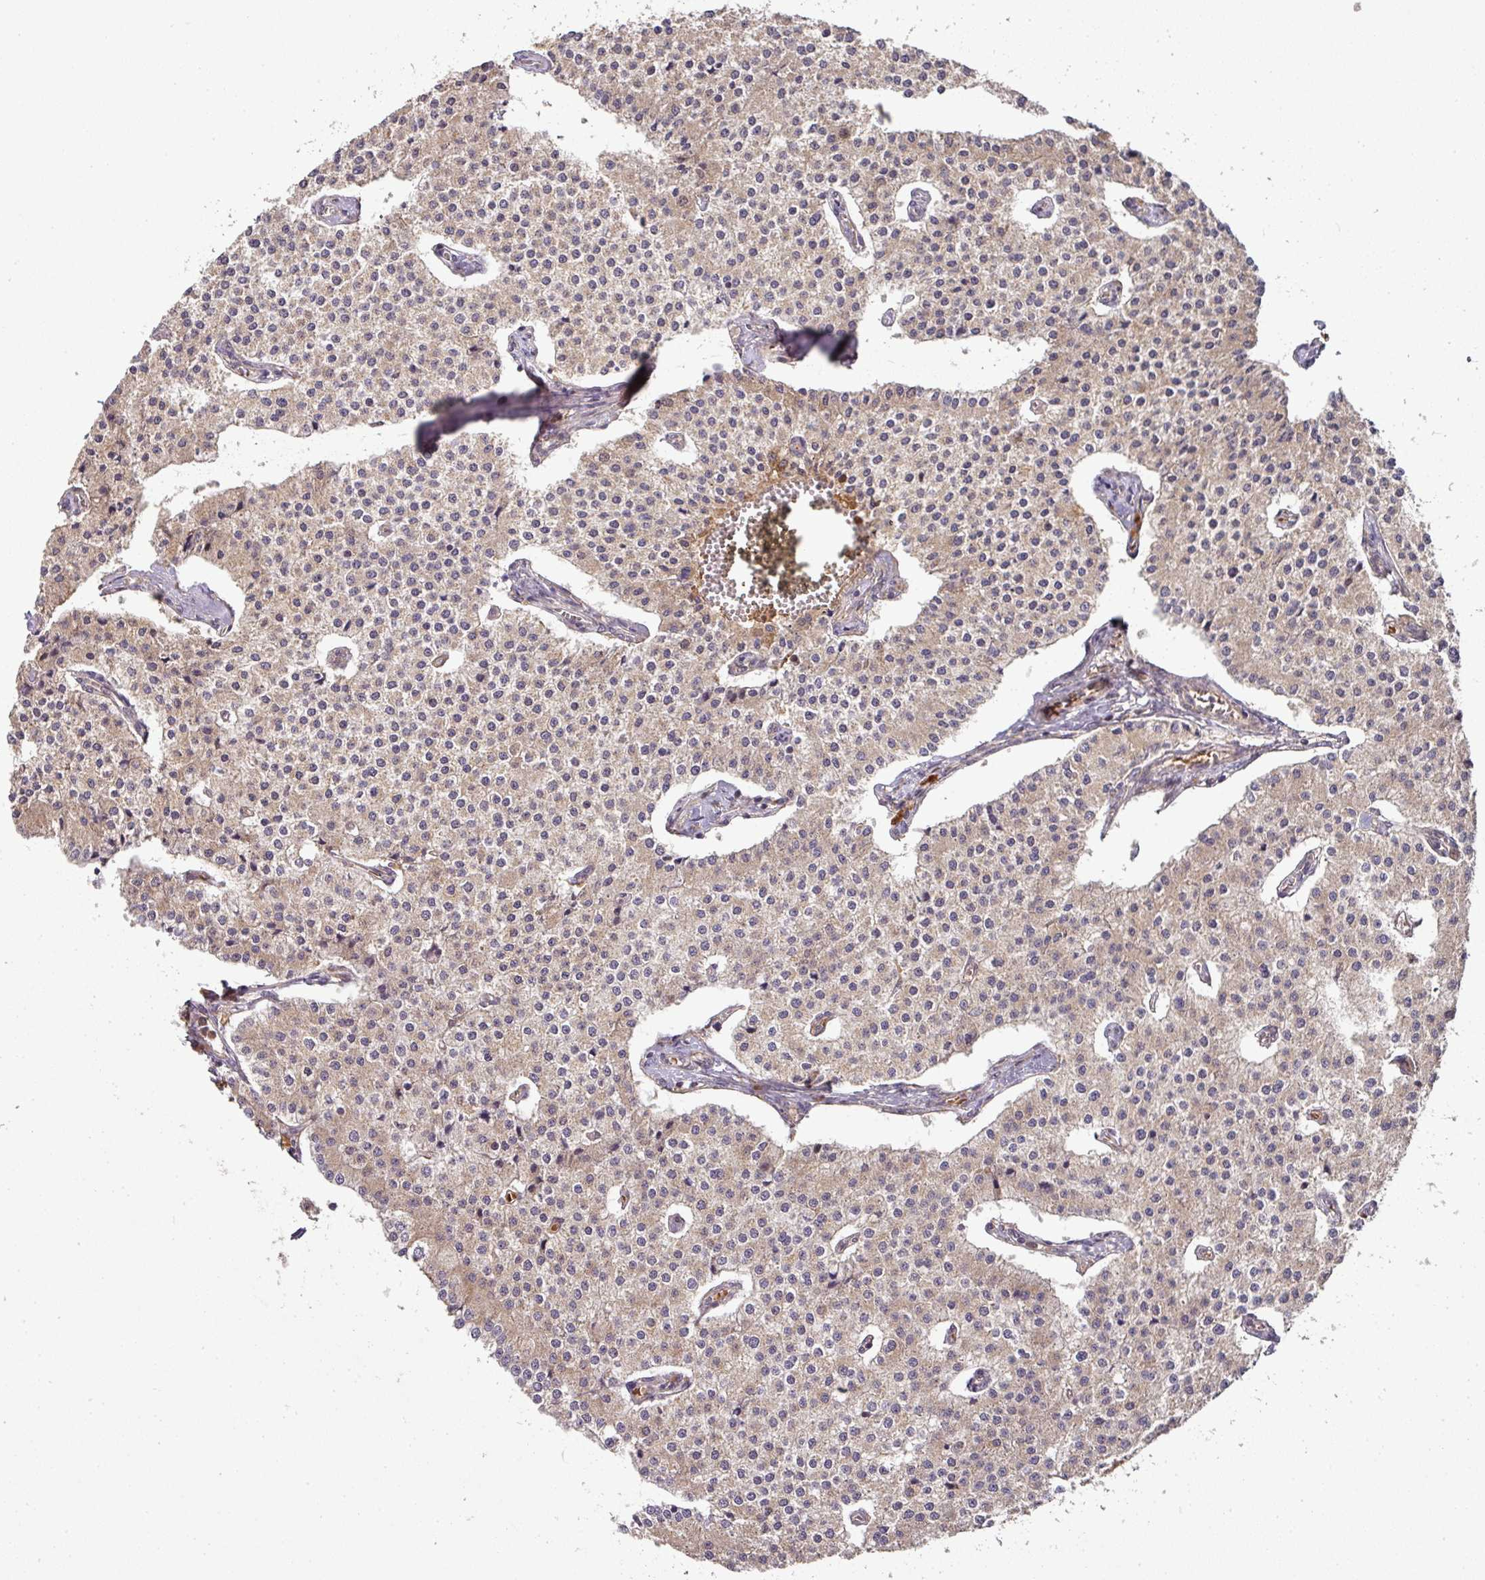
{"staining": {"intensity": "moderate", "quantity": ">75%", "location": "cytoplasmic/membranous"}, "tissue": "carcinoid", "cell_type": "Tumor cells", "image_type": "cancer", "snomed": [{"axis": "morphology", "description": "Carcinoid, malignant, NOS"}, {"axis": "topography", "description": "Colon"}], "caption": "Malignant carcinoid stained with DAB (3,3'-diaminobenzidine) IHC displays medium levels of moderate cytoplasmic/membranous expression in about >75% of tumor cells.", "gene": "MALSU1", "patient": {"sex": "female", "age": 52}}